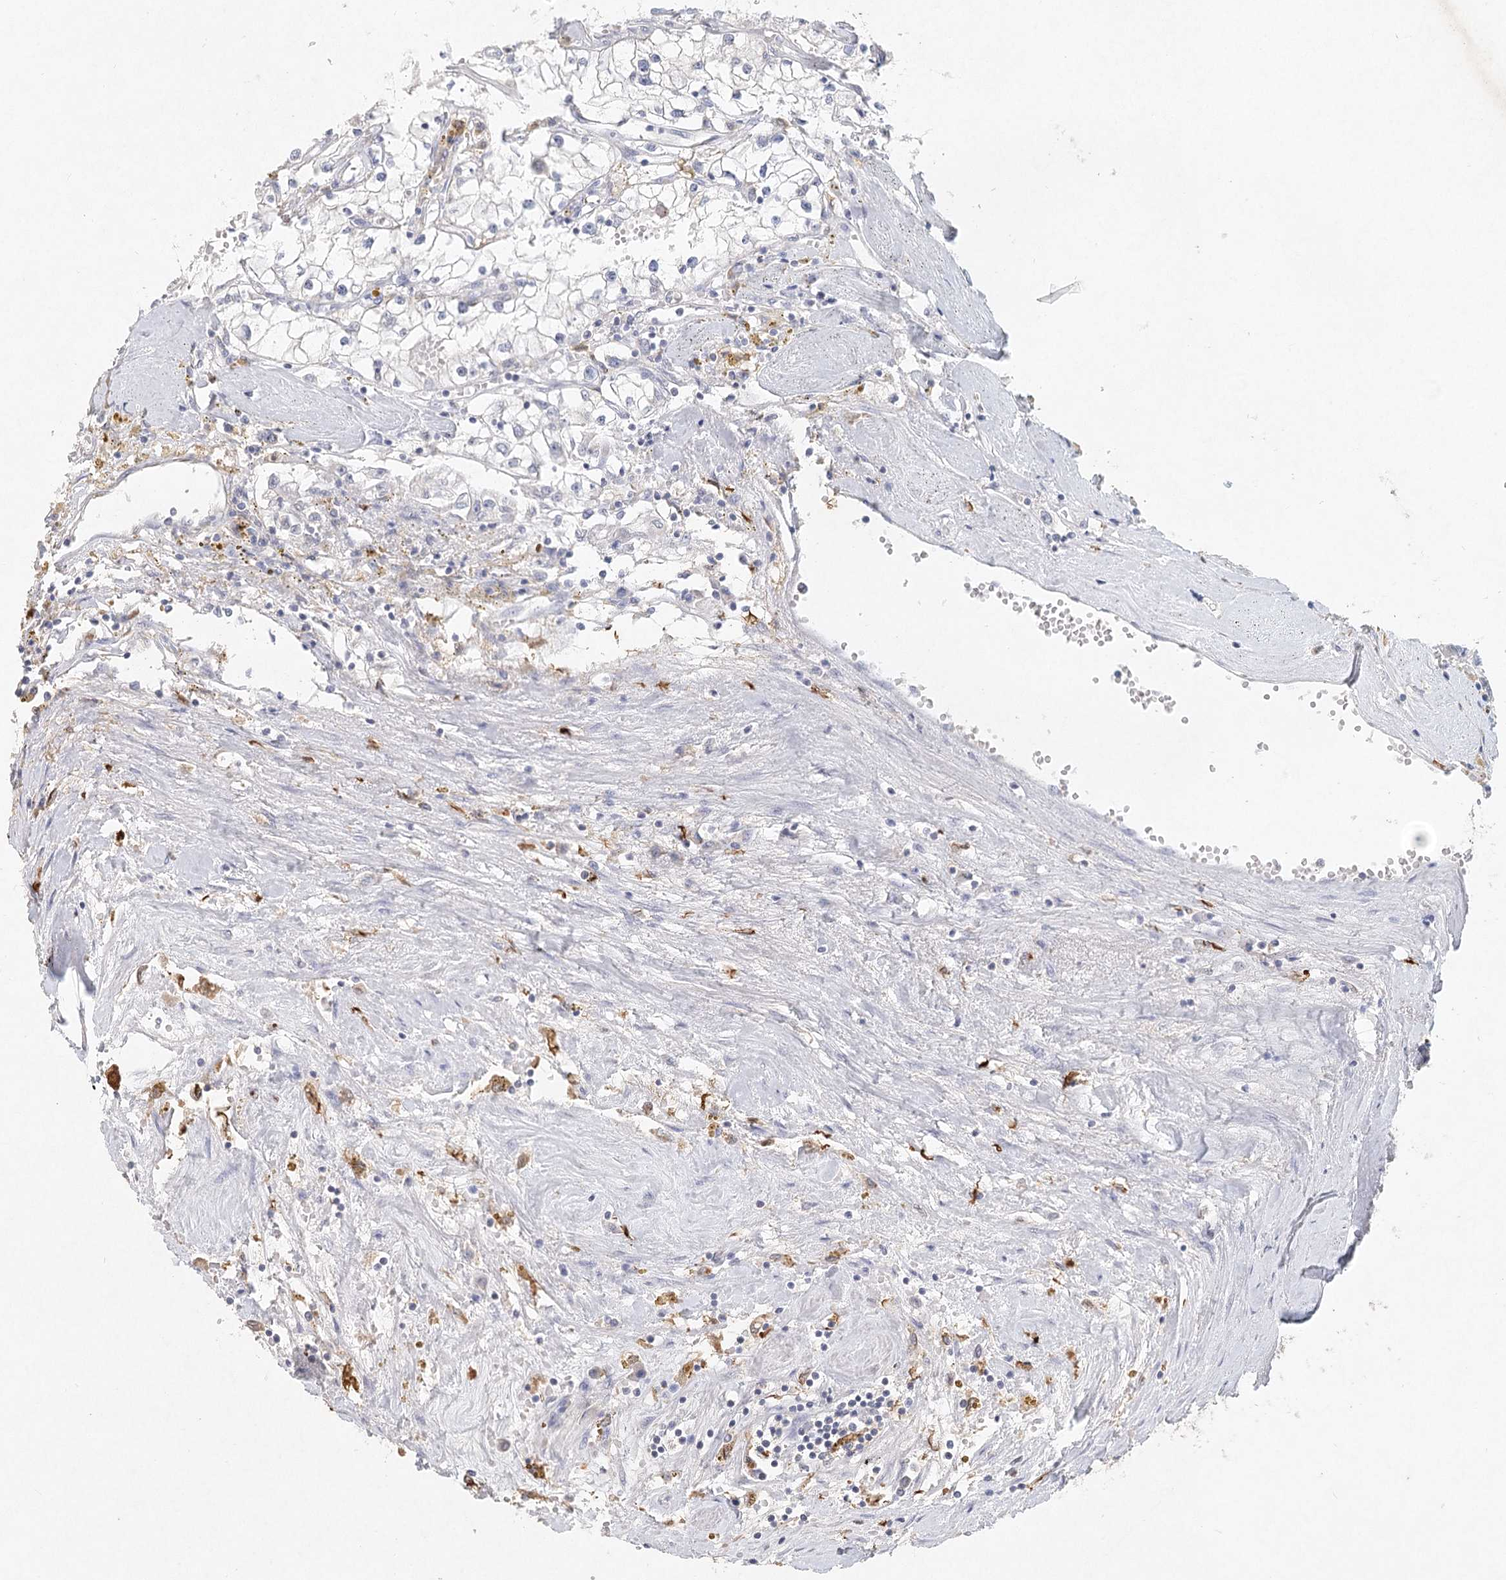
{"staining": {"intensity": "negative", "quantity": "none", "location": "none"}, "tissue": "renal cancer", "cell_type": "Tumor cells", "image_type": "cancer", "snomed": [{"axis": "morphology", "description": "Adenocarcinoma, NOS"}, {"axis": "topography", "description": "Kidney"}], "caption": "Tumor cells are negative for brown protein staining in adenocarcinoma (renal).", "gene": "ARSI", "patient": {"sex": "male", "age": 56}}